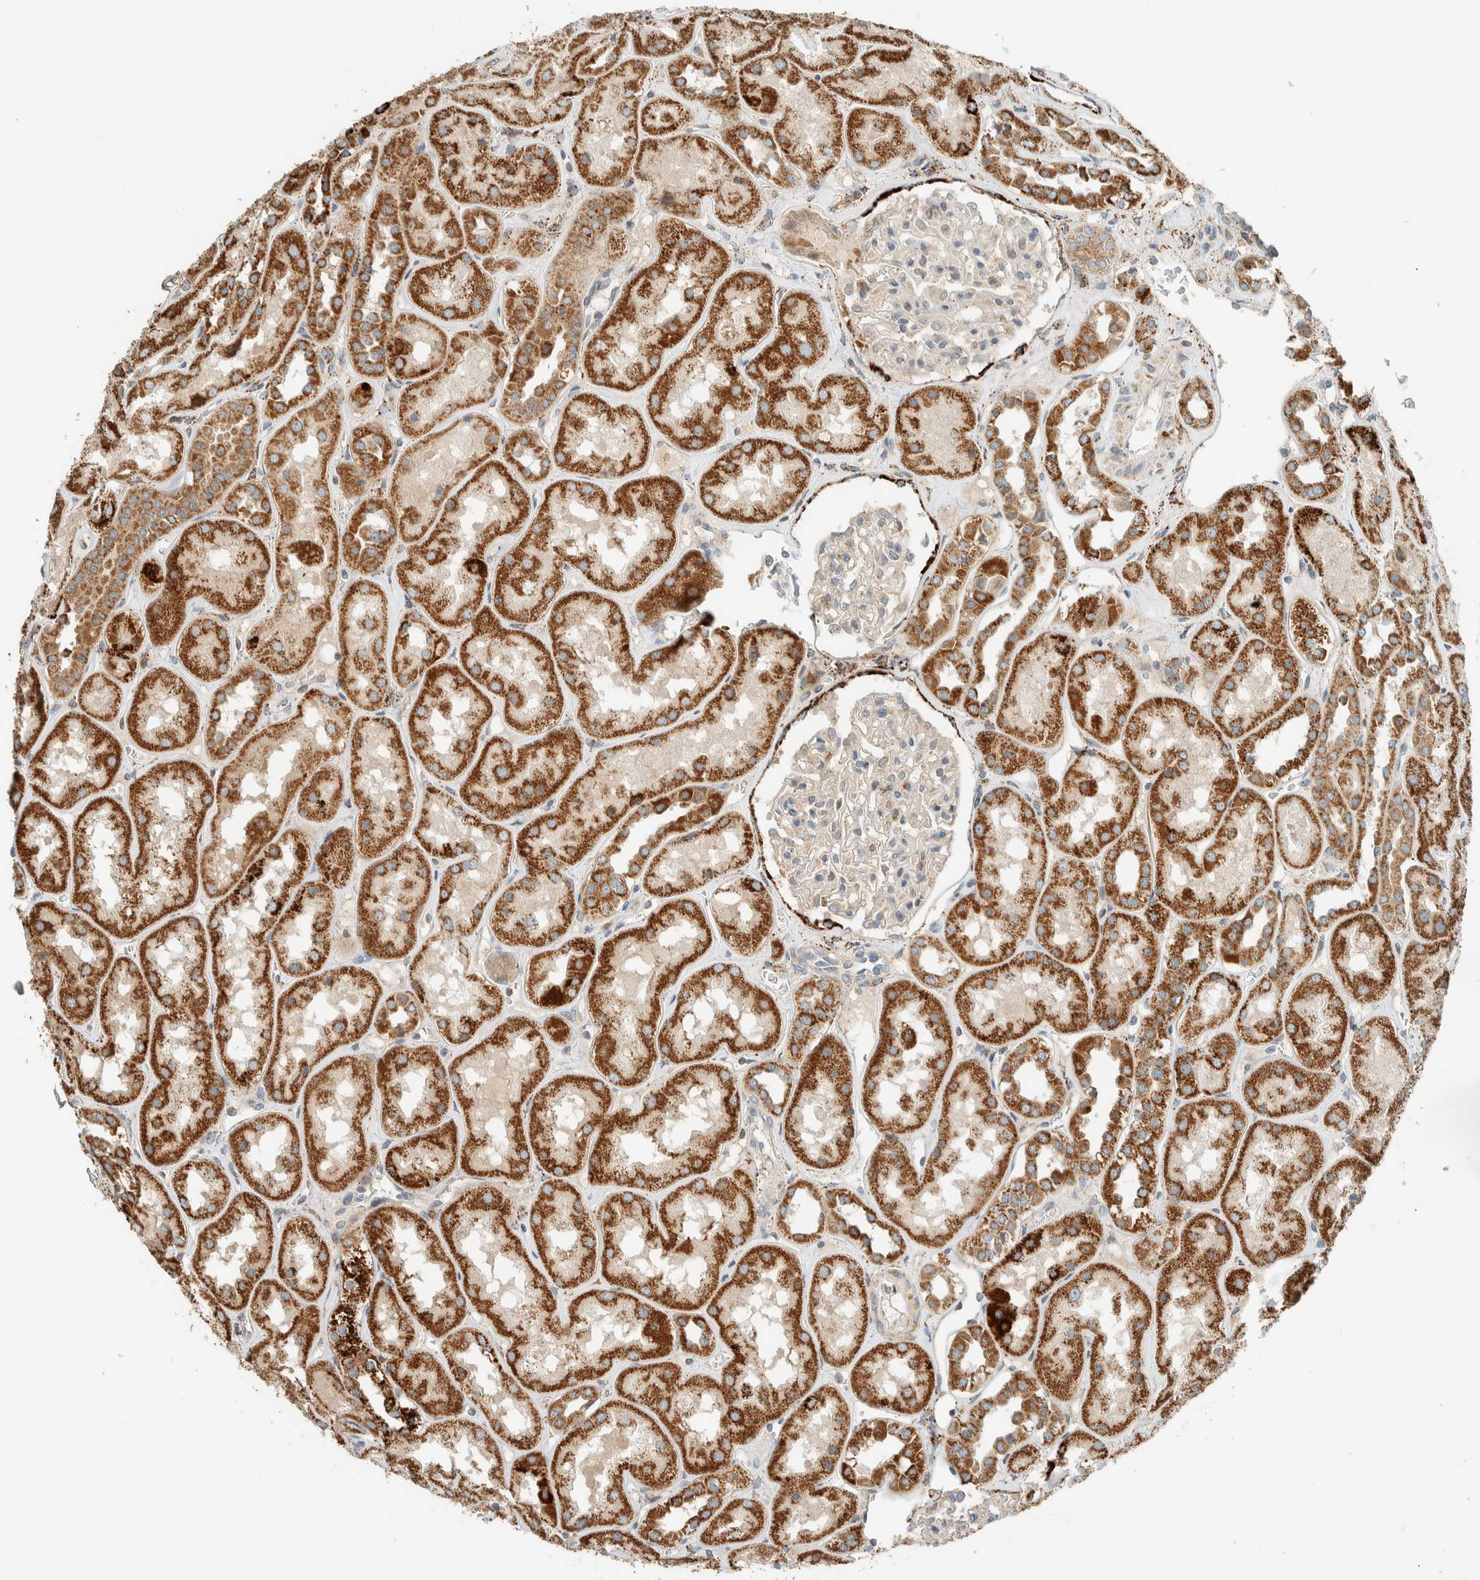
{"staining": {"intensity": "weak", "quantity": "<25%", "location": "cytoplasmic/membranous"}, "tissue": "kidney", "cell_type": "Cells in glomeruli", "image_type": "normal", "snomed": [{"axis": "morphology", "description": "Normal tissue, NOS"}, {"axis": "topography", "description": "Kidney"}], "caption": "This is an immunohistochemistry (IHC) histopathology image of normal kidney. There is no expression in cells in glomeruli.", "gene": "SPAG5", "patient": {"sex": "male", "age": 70}}